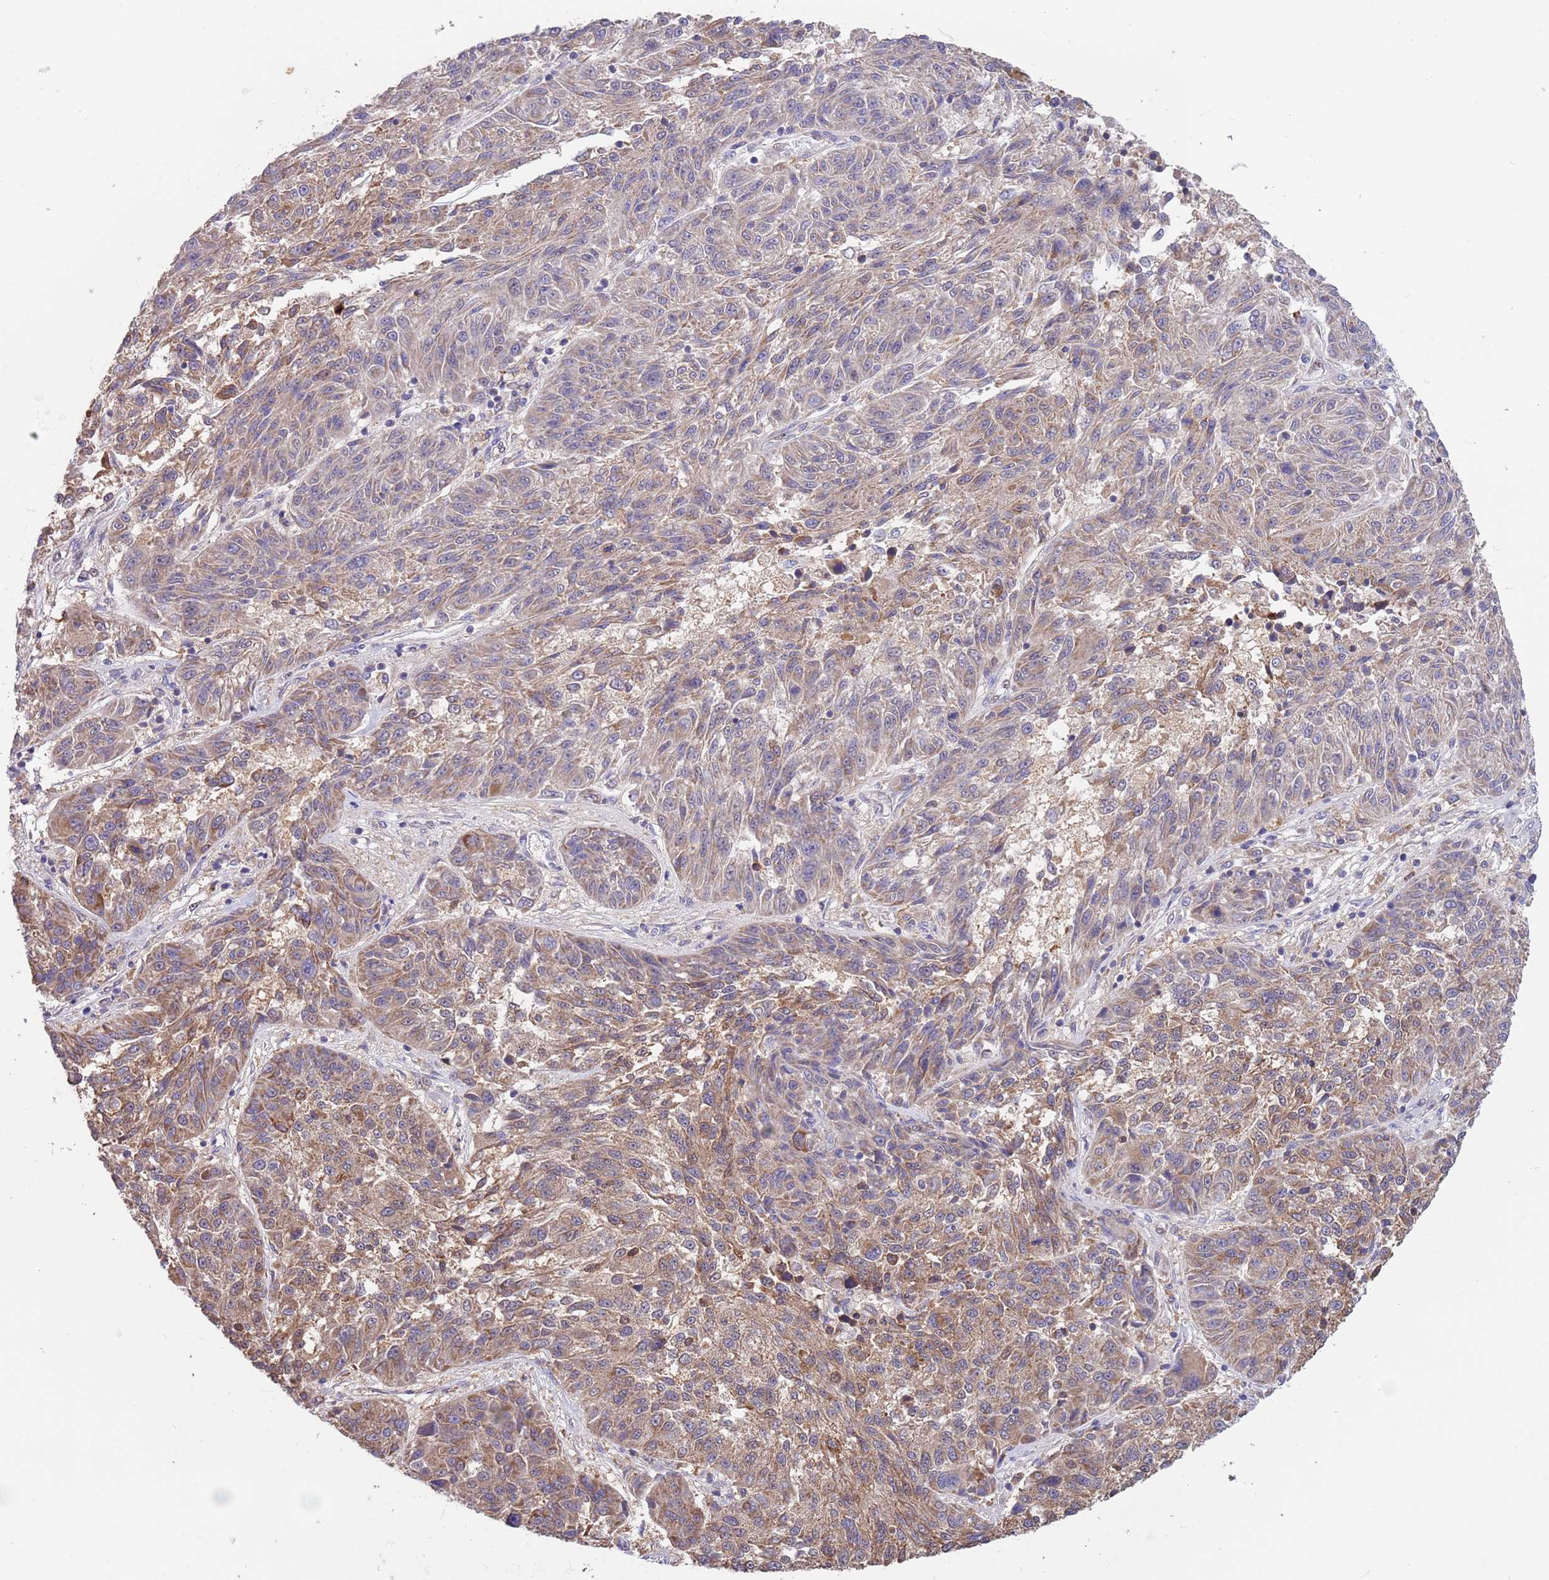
{"staining": {"intensity": "moderate", "quantity": "25%-75%", "location": "cytoplasmic/membranous"}, "tissue": "melanoma", "cell_type": "Tumor cells", "image_type": "cancer", "snomed": [{"axis": "morphology", "description": "Malignant melanoma, NOS"}, {"axis": "topography", "description": "Skin"}], "caption": "Immunohistochemistry of human melanoma shows medium levels of moderate cytoplasmic/membranous positivity in about 25%-75% of tumor cells.", "gene": "DDT", "patient": {"sex": "male", "age": 53}}